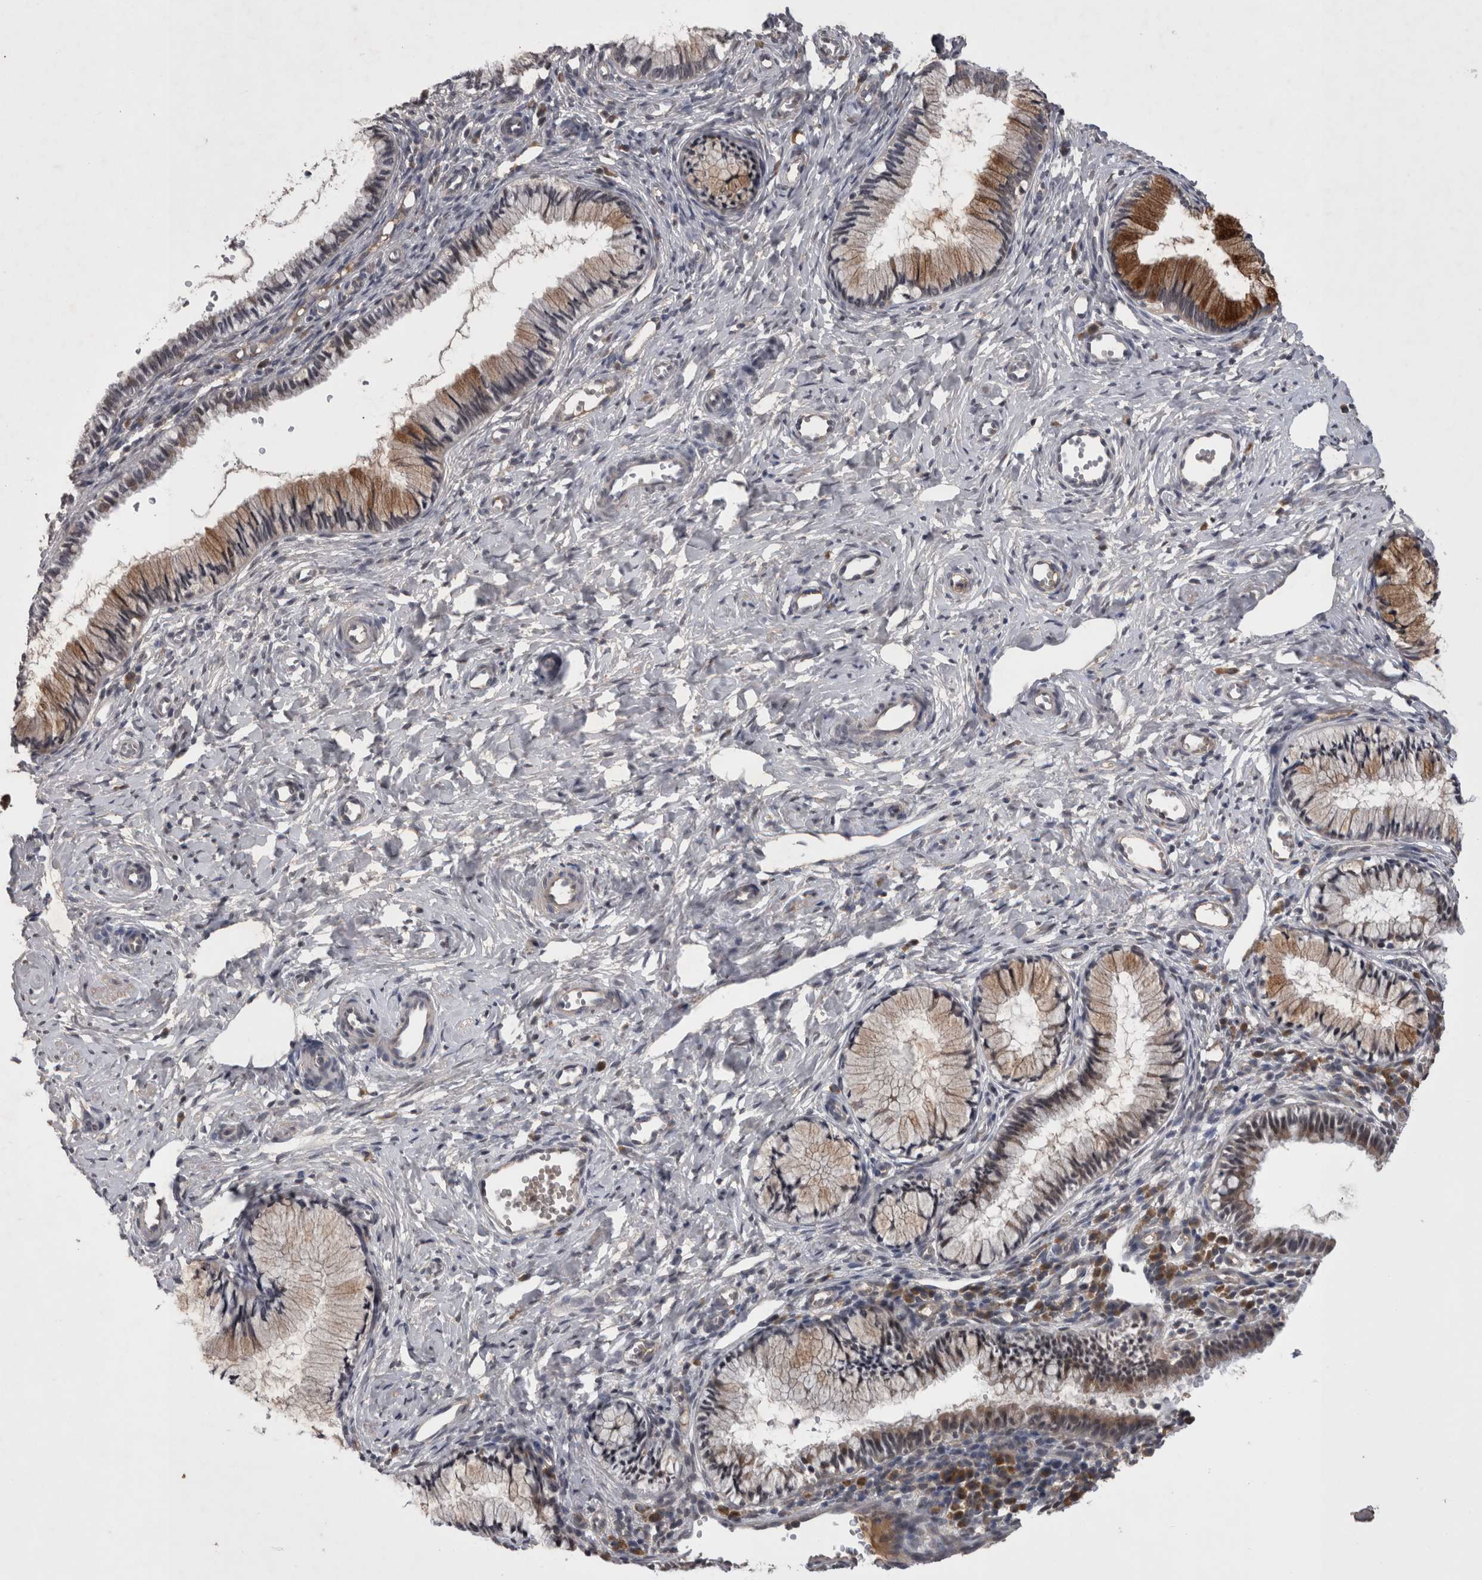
{"staining": {"intensity": "moderate", "quantity": "25%-75%", "location": "cytoplasmic/membranous"}, "tissue": "cervix", "cell_type": "Glandular cells", "image_type": "normal", "snomed": [{"axis": "morphology", "description": "Normal tissue, NOS"}, {"axis": "topography", "description": "Cervix"}], "caption": "Human cervix stained with a brown dye reveals moderate cytoplasmic/membranous positive positivity in approximately 25%-75% of glandular cells.", "gene": "ZNF114", "patient": {"sex": "female", "age": 27}}